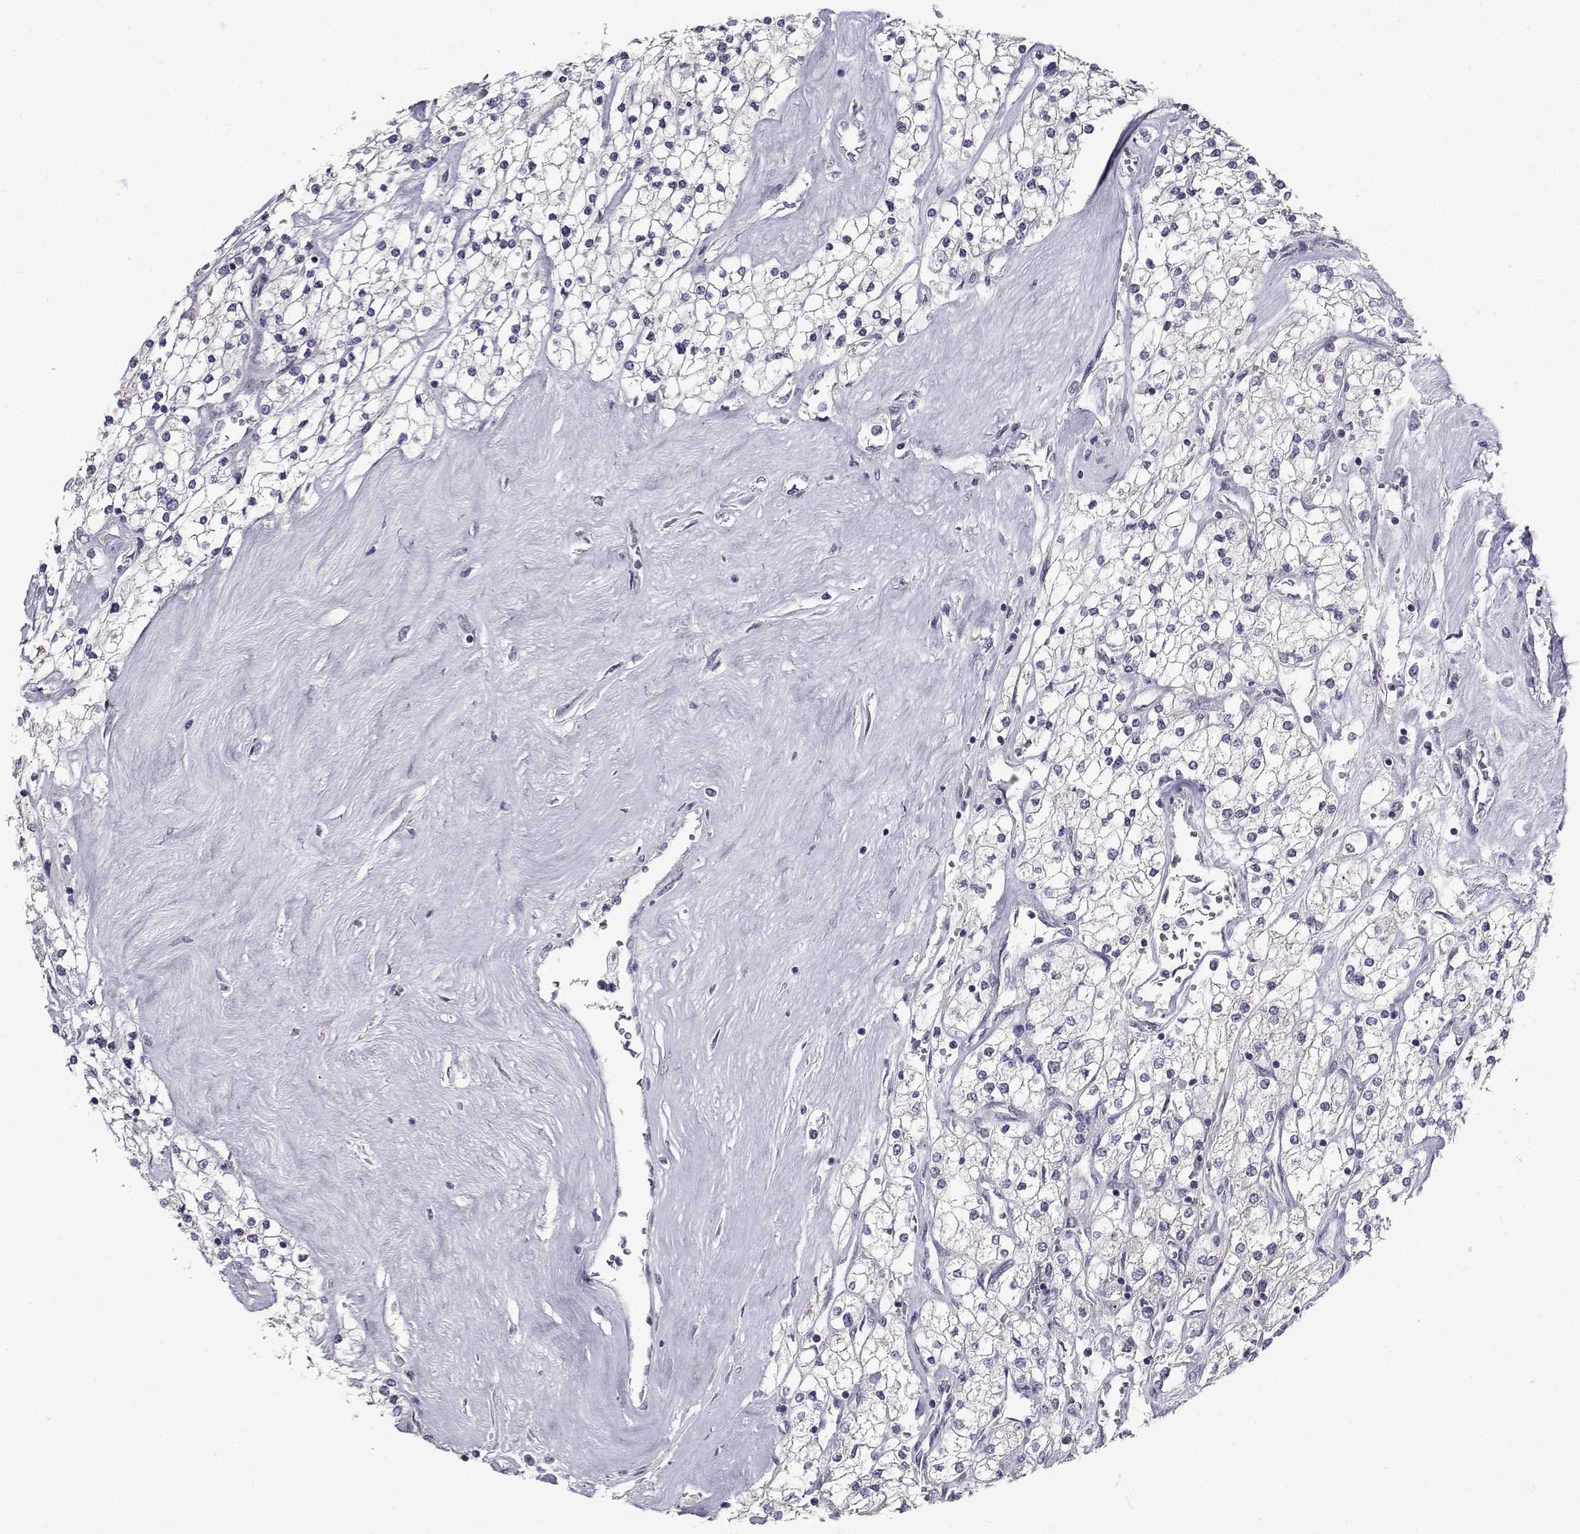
{"staining": {"intensity": "negative", "quantity": "none", "location": "none"}, "tissue": "renal cancer", "cell_type": "Tumor cells", "image_type": "cancer", "snomed": [{"axis": "morphology", "description": "Adenocarcinoma, NOS"}, {"axis": "topography", "description": "Kidney"}], "caption": "This is an immunohistochemistry (IHC) histopathology image of human renal adenocarcinoma. There is no staining in tumor cells.", "gene": "CARTPT", "patient": {"sex": "male", "age": 80}}